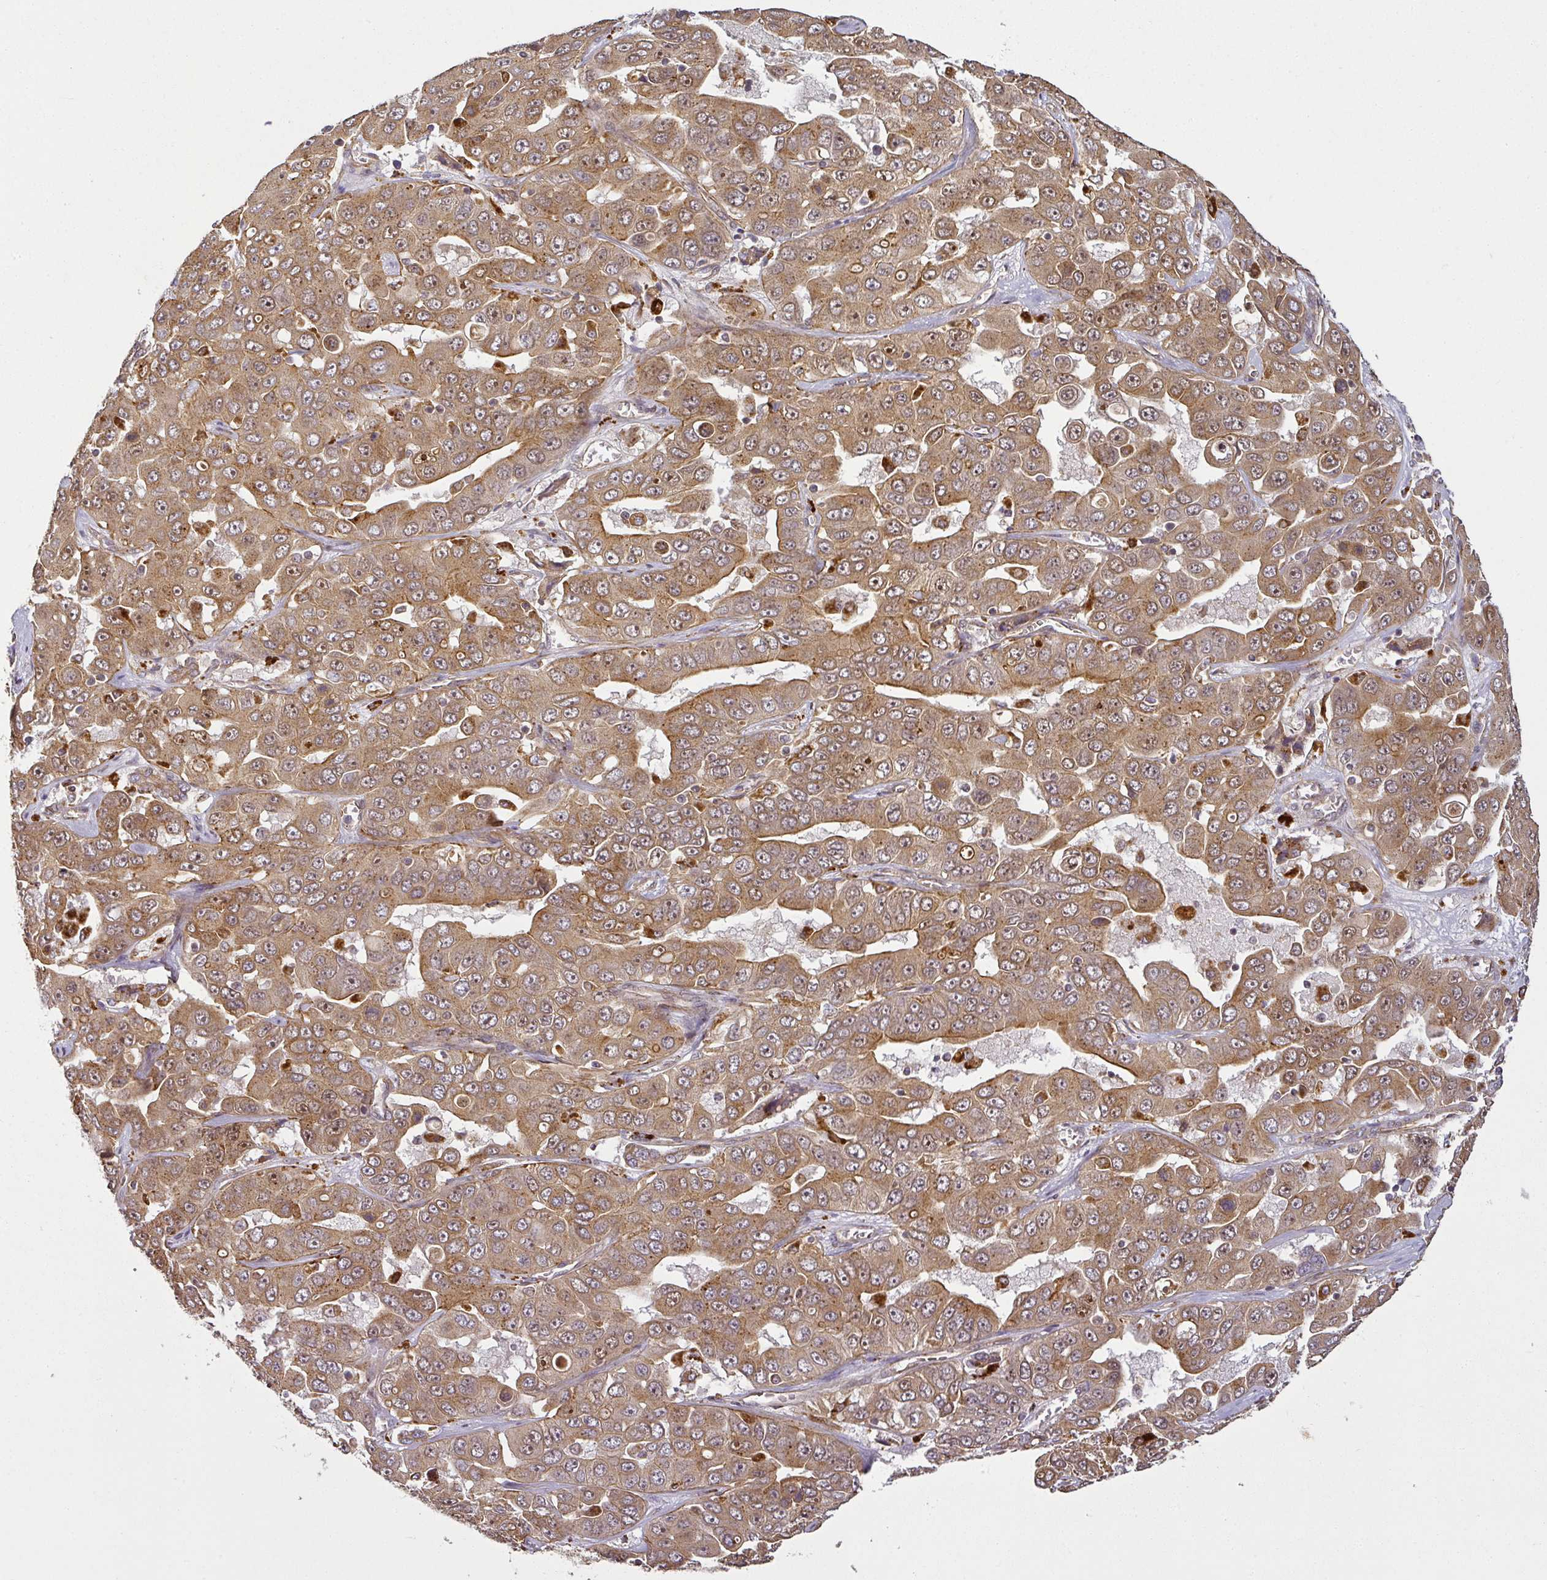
{"staining": {"intensity": "moderate", "quantity": ">75%", "location": "cytoplasmic/membranous,nuclear"}, "tissue": "liver cancer", "cell_type": "Tumor cells", "image_type": "cancer", "snomed": [{"axis": "morphology", "description": "Cholangiocarcinoma"}, {"axis": "topography", "description": "Liver"}], "caption": "Immunohistochemical staining of cholangiocarcinoma (liver) reveals medium levels of moderate cytoplasmic/membranous and nuclear positivity in approximately >75% of tumor cells.", "gene": "DIMT1", "patient": {"sex": "female", "age": 52}}